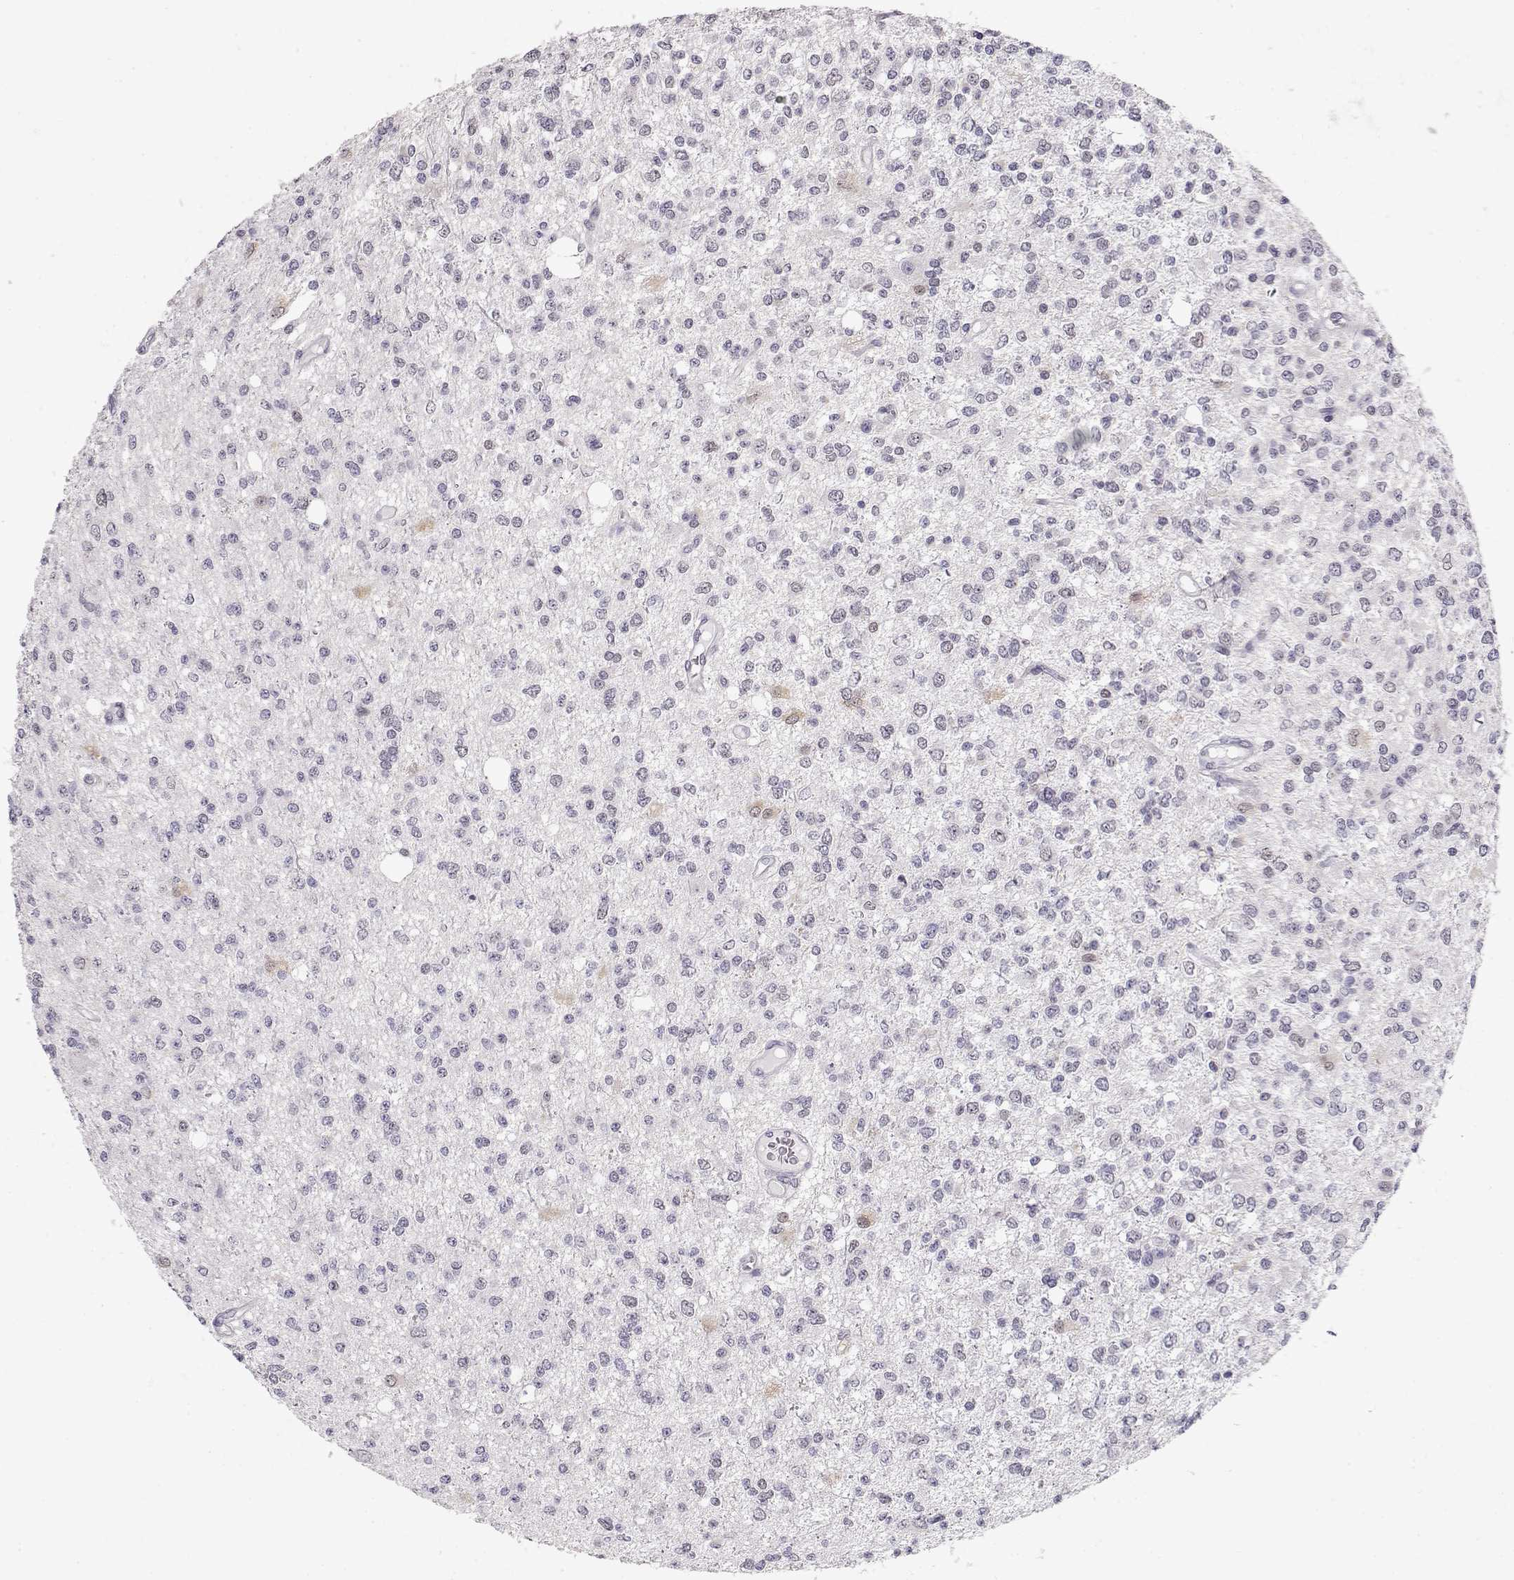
{"staining": {"intensity": "negative", "quantity": "none", "location": "none"}, "tissue": "glioma", "cell_type": "Tumor cells", "image_type": "cancer", "snomed": [{"axis": "morphology", "description": "Glioma, malignant, Low grade"}, {"axis": "topography", "description": "Brain"}], "caption": "The immunohistochemistry photomicrograph has no significant expression in tumor cells of malignant glioma (low-grade) tissue.", "gene": "TEPP", "patient": {"sex": "male", "age": 67}}